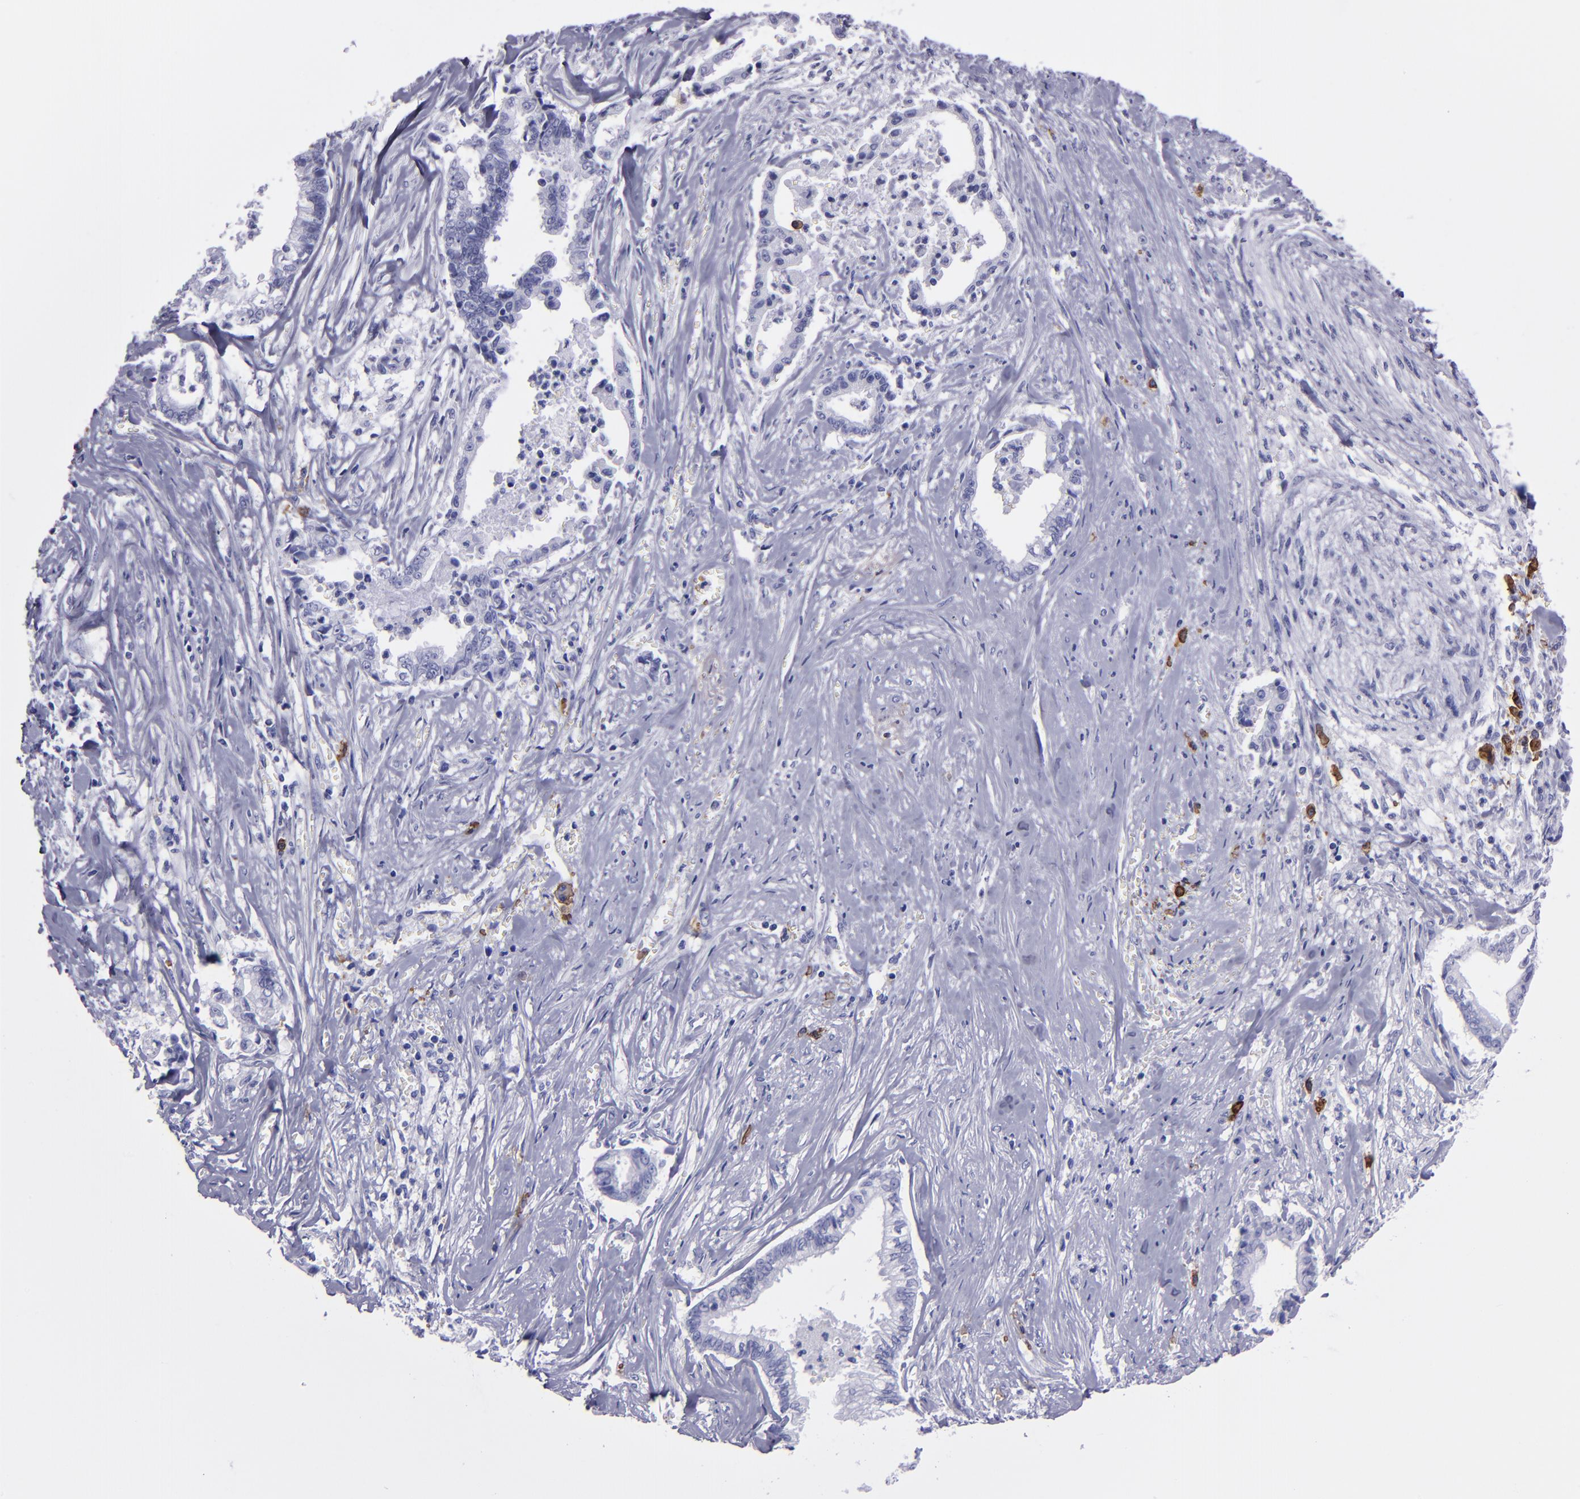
{"staining": {"intensity": "negative", "quantity": "none", "location": "none"}, "tissue": "liver cancer", "cell_type": "Tumor cells", "image_type": "cancer", "snomed": [{"axis": "morphology", "description": "Cholangiocarcinoma"}, {"axis": "topography", "description": "Liver"}], "caption": "The image shows no significant positivity in tumor cells of liver cancer (cholangiocarcinoma). Brightfield microscopy of immunohistochemistry (IHC) stained with DAB (brown) and hematoxylin (blue), captured at high magnification.", "gene": "CD38", "patient": {"sex": "male", "age": 57}}